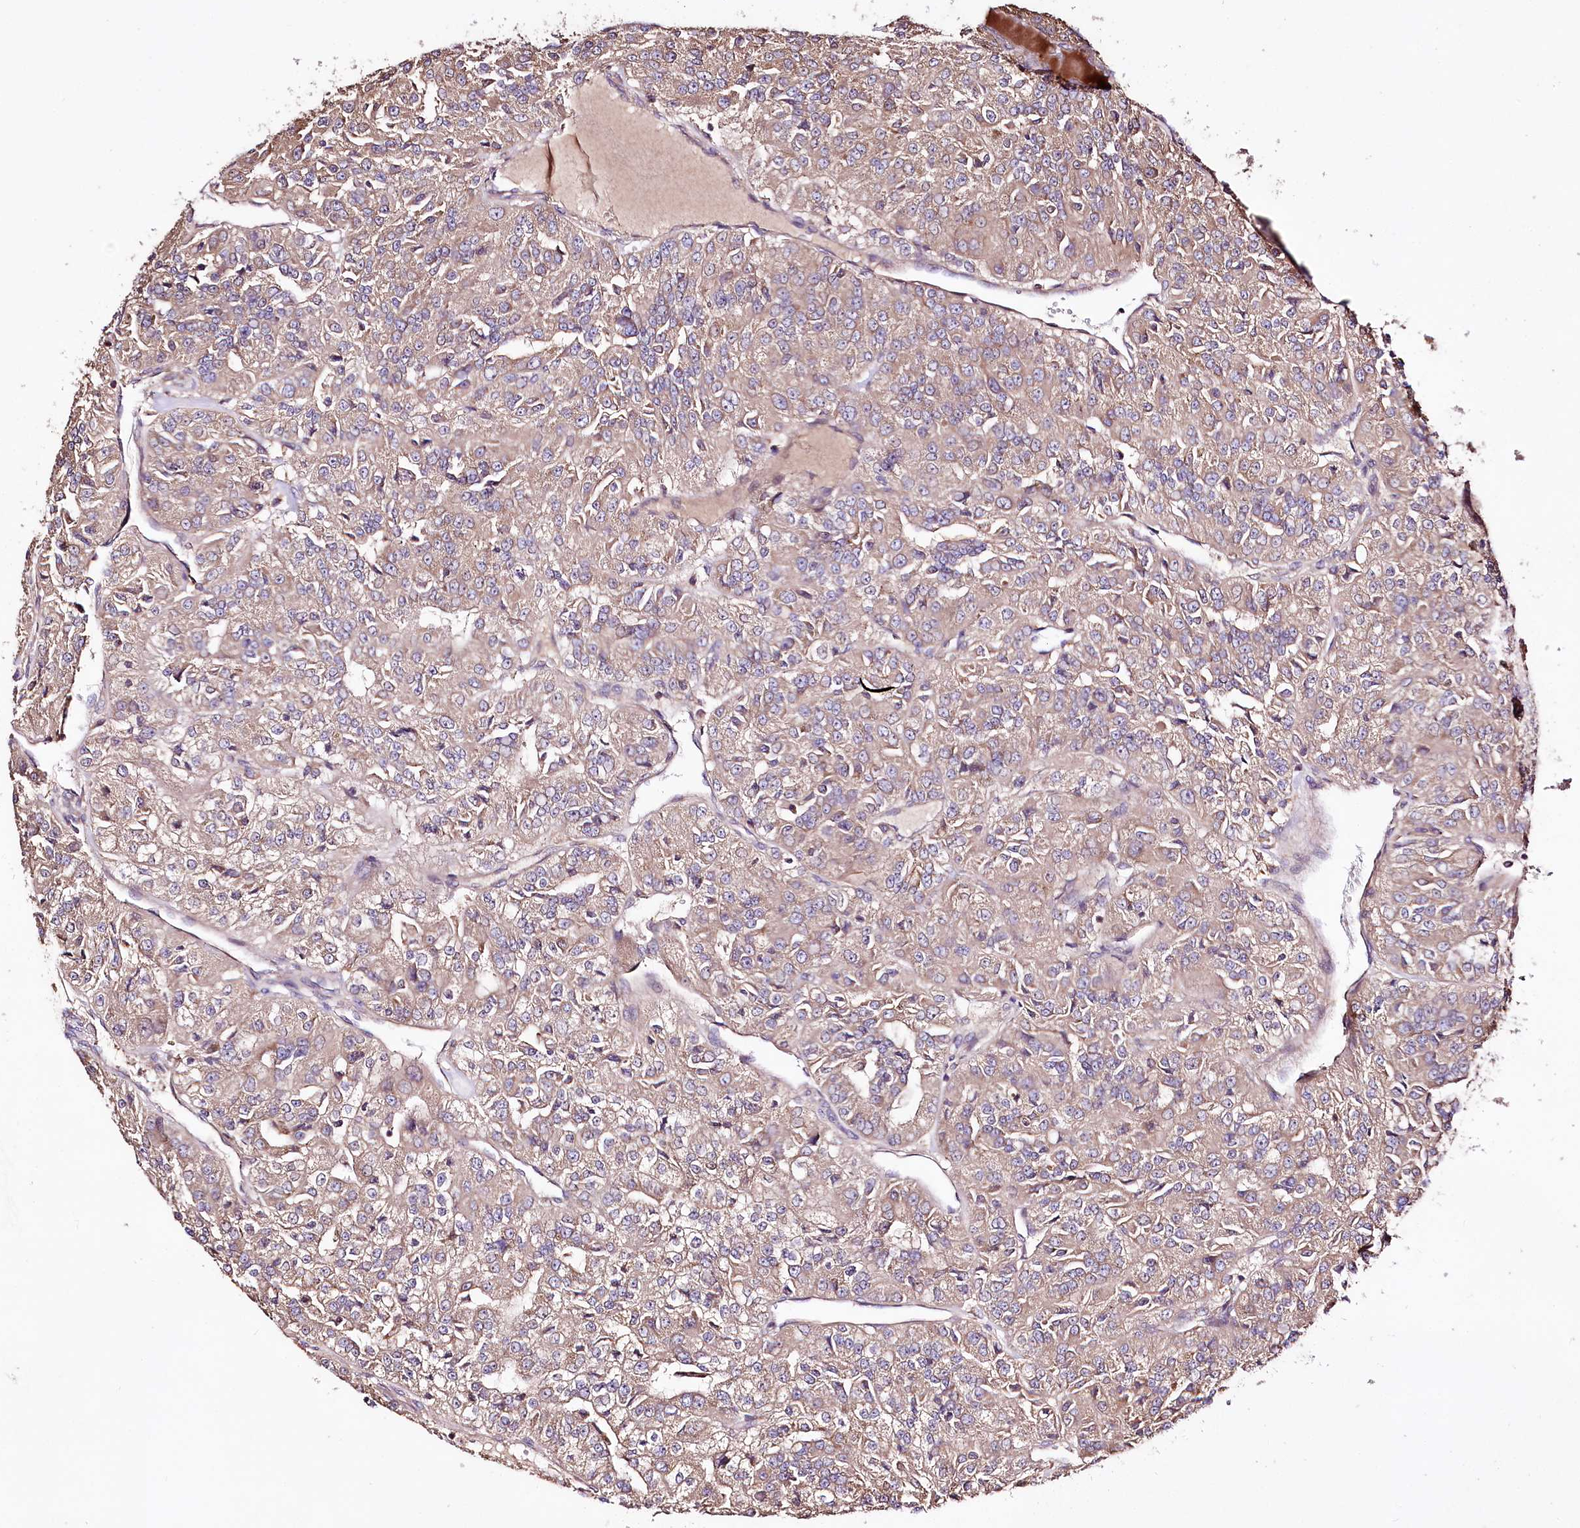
{"staining": {"intensity": "moderate", "quantity": ">75%", "location": "cytoplasmic/membranous"}, "tissue": "renal cancer", "cell_type": "Tumor cells", "image_type": "cancer", "snomed": [{"axis": "morphology", "description": "Adenocarcinoma, NOS"}, {"axis": "topography", "description": "Kidney"}], "caption": "Immunohistochemical staining of human adenocarcinoma (renal) shows medium levels of moderate cytoplasmic/membranous staining in about >75% of tumor cells.", "gene": "WWC1", "patient": {"sex": "female", "age": 63}}